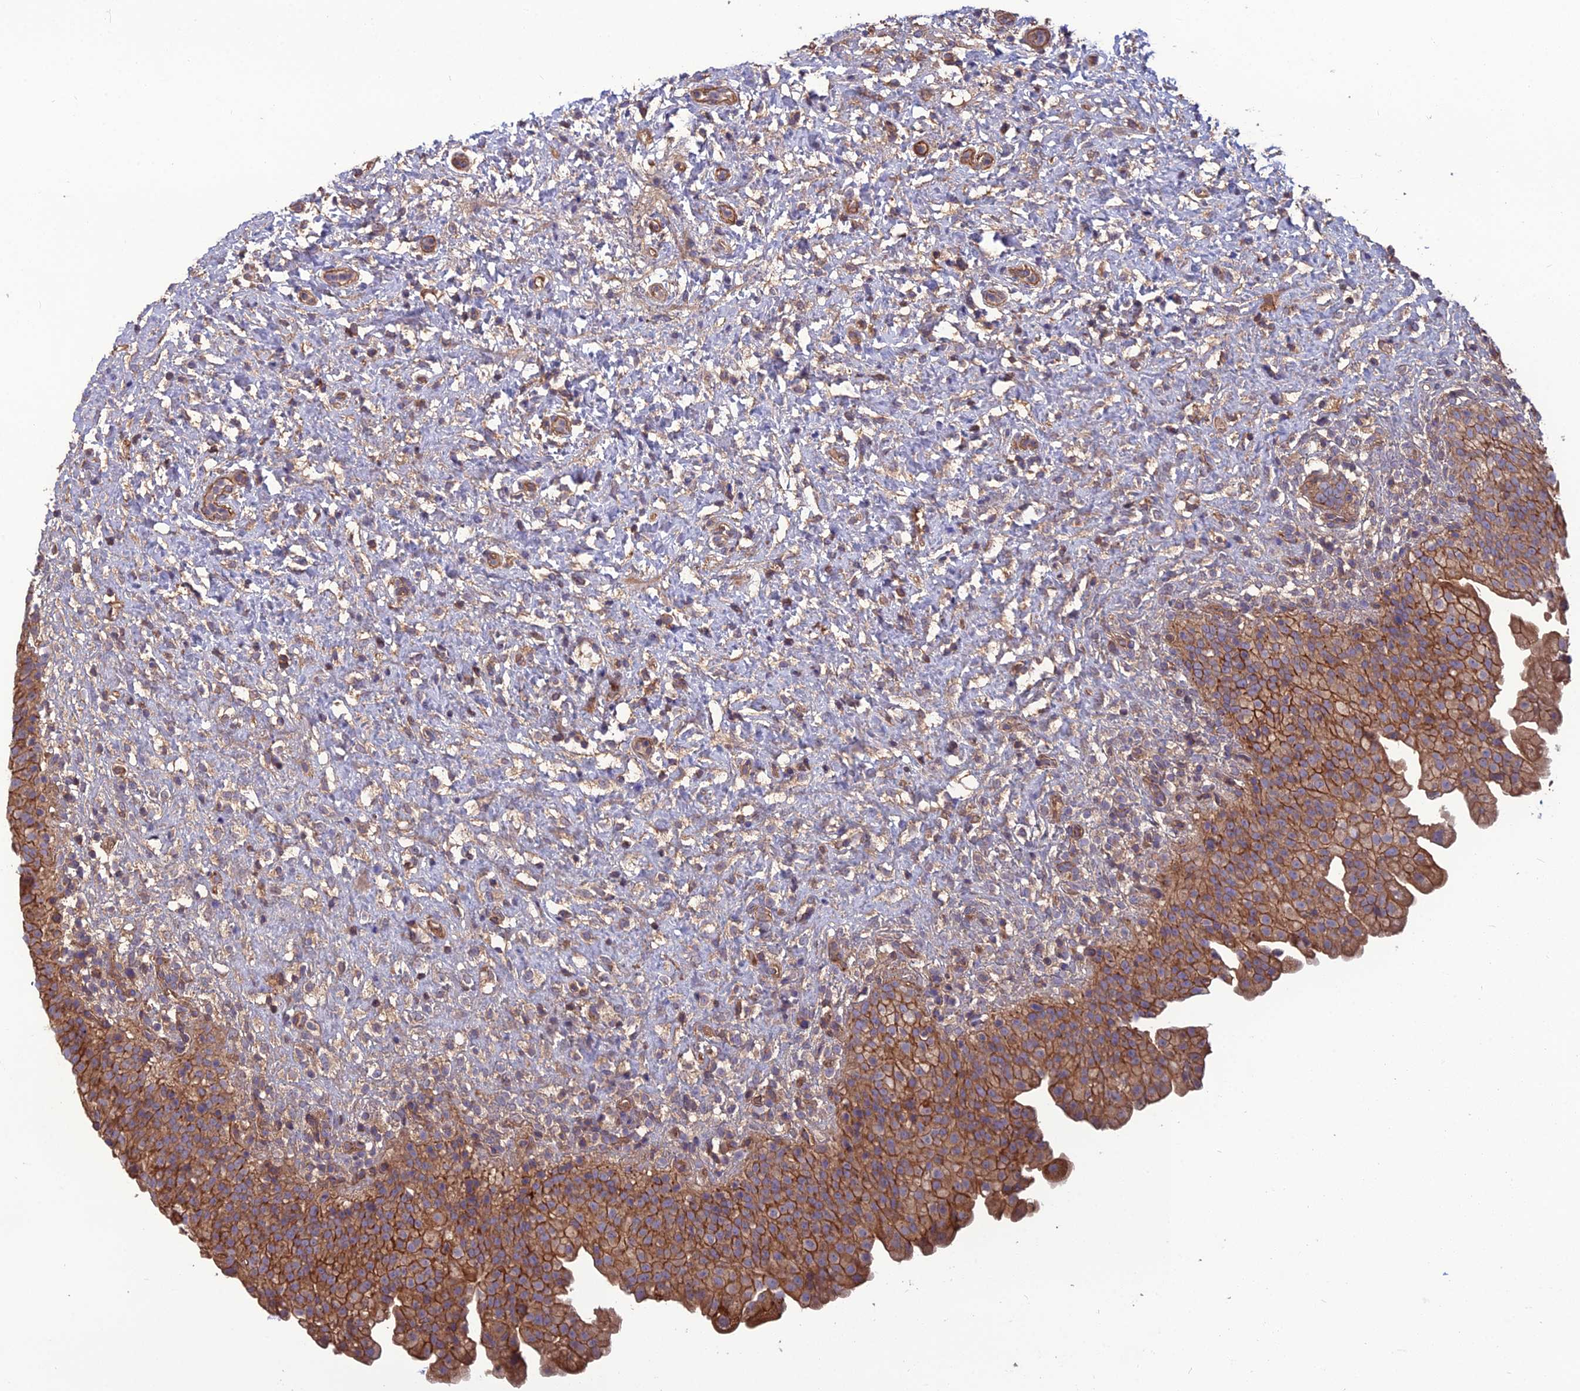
{"staining": {"intensity": "moderate", "quantity": ">75%", "location": "cytoplasmic/membranous"}, "tissue": "urinary bladder", "cell_type": "Urothelial cells", "image_type": "normal", "snomed": [{"axis": "morphology", "description": "Normal tissue, NOS"}, {"axis": "topography", "description": "Urinary bladder"}], "caption": "IHC staining of normal urinary bladder, which reveals medium levels of moderate cytoplasmic/membranous expression in approximately >75% of urothelial cells indicating moderate cytoplasmic/membranous protein expression. The staining was performed using DAB (3,3'-diaminobenzidine) (brown) for protein detection and nuclei were counterstained in hematoxylin (blue).", "gene": "GALR2", "patient": {"sex": "female", "age": 27}}